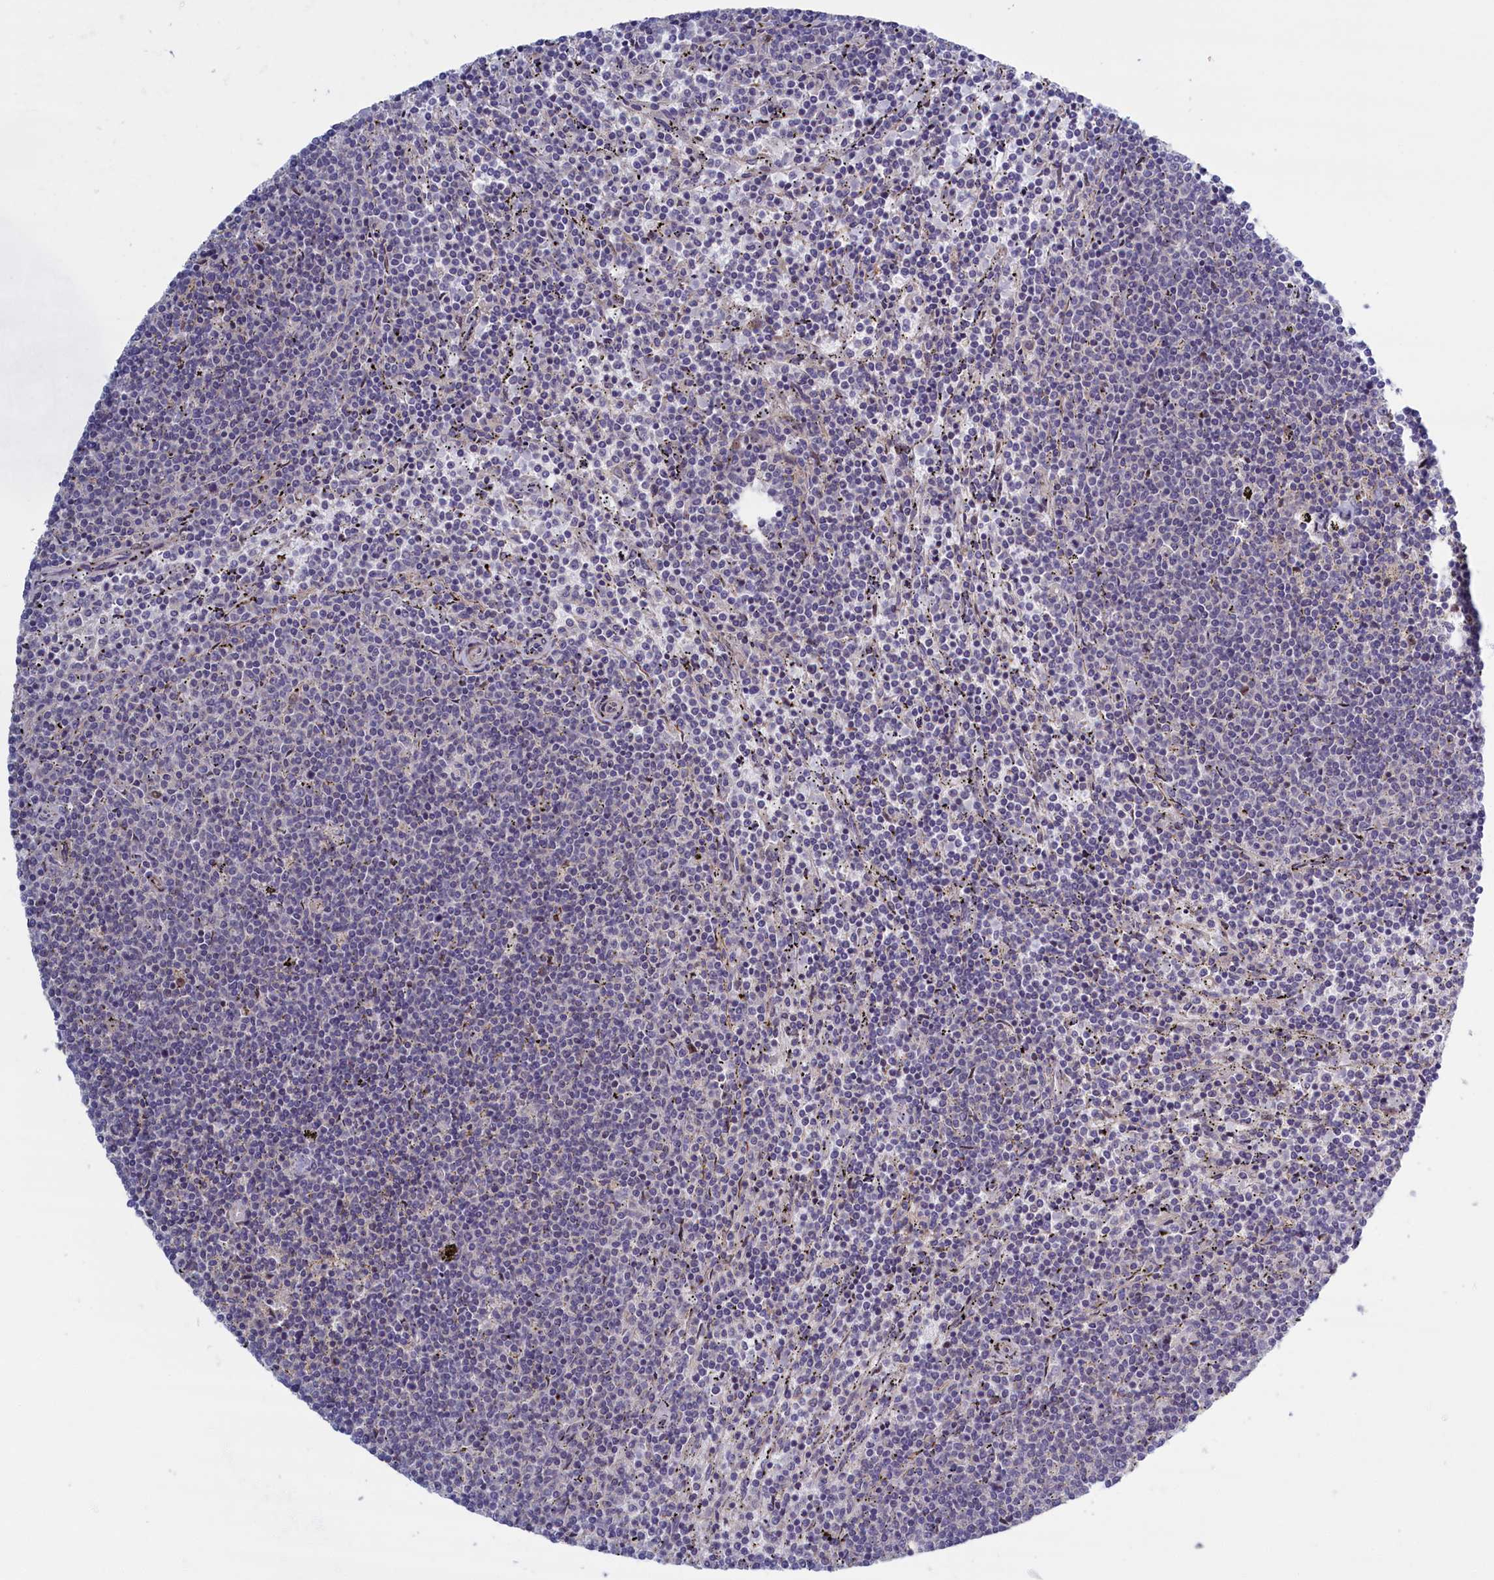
{"staining": {"intensity": "negative", "quantity": "none", "location": "none"}, "tissue": "lymphoma", "cell_type": "Tumor cells", "image_type": "cancer", "snomed": [{"axis": "morphology", "description": "Malignant lymphoma, non-Hodgkin's type, Low grade"}, {"axis": "topography", "description": "Spleen"}], "caption": "The histopathology image displays no staining of tumor cells in low-grade malignant lymphoma, non-Hodgkin's type. Nuclei are stained in blue.", "gene": "TRPM4", "patient": {"sex": "female", "age": 50}}